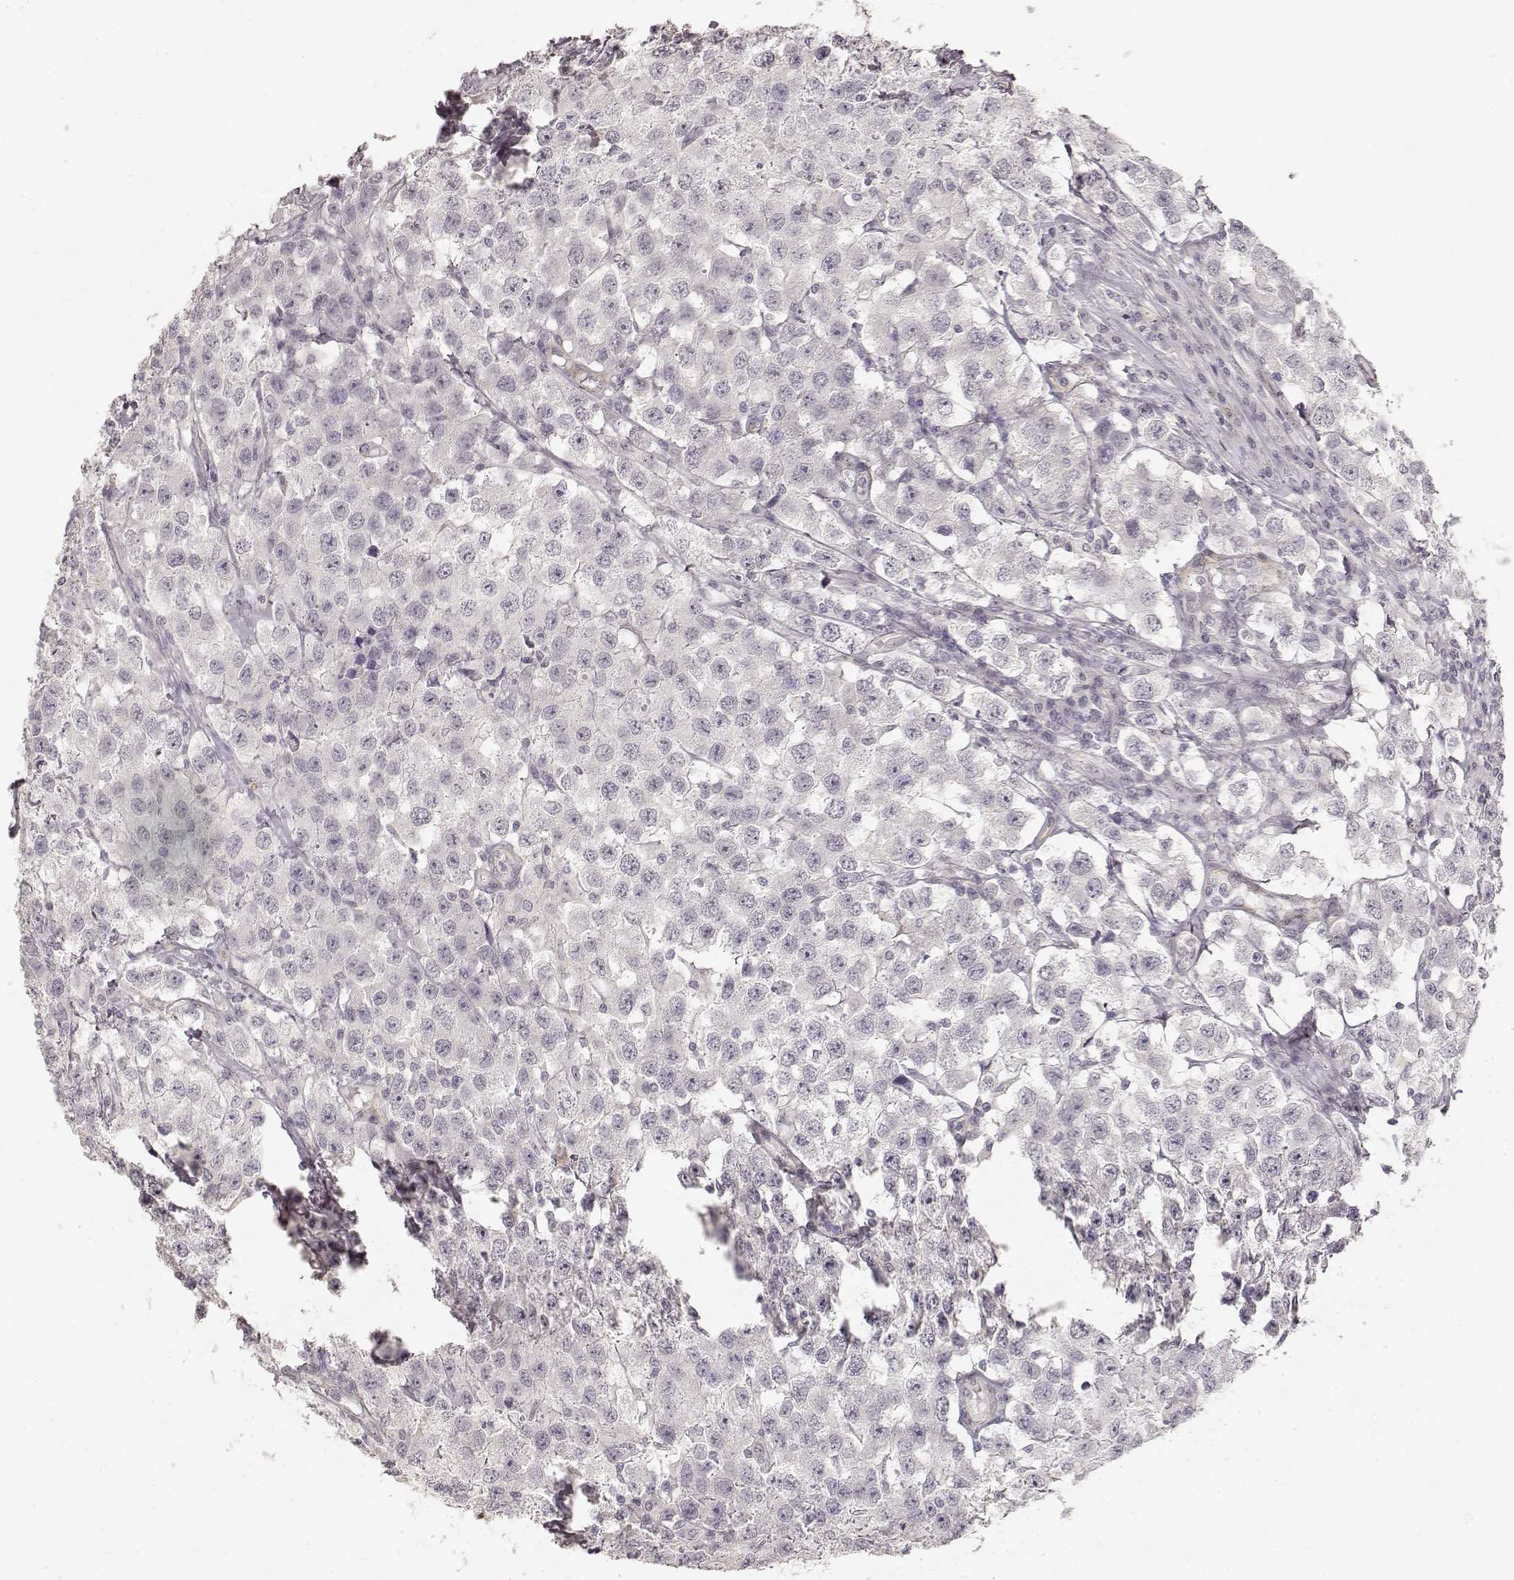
{"staining": {"intensity": "negative", "quantity": "none", "location": "none"}, "tissue": "testis cancer", "cell_type": "Tumor cells", "image_type": "cancer", "snomed": [{"axis": "morphology", "description": "Seminoma, NOS"}, {"axis": "topography", "description": "Testis"}], "caption": "There is no significant positivity in tumor cells of testis seminoma.", "gene": "LAMA4", "patient": {"sex": "male", "age": 52}}